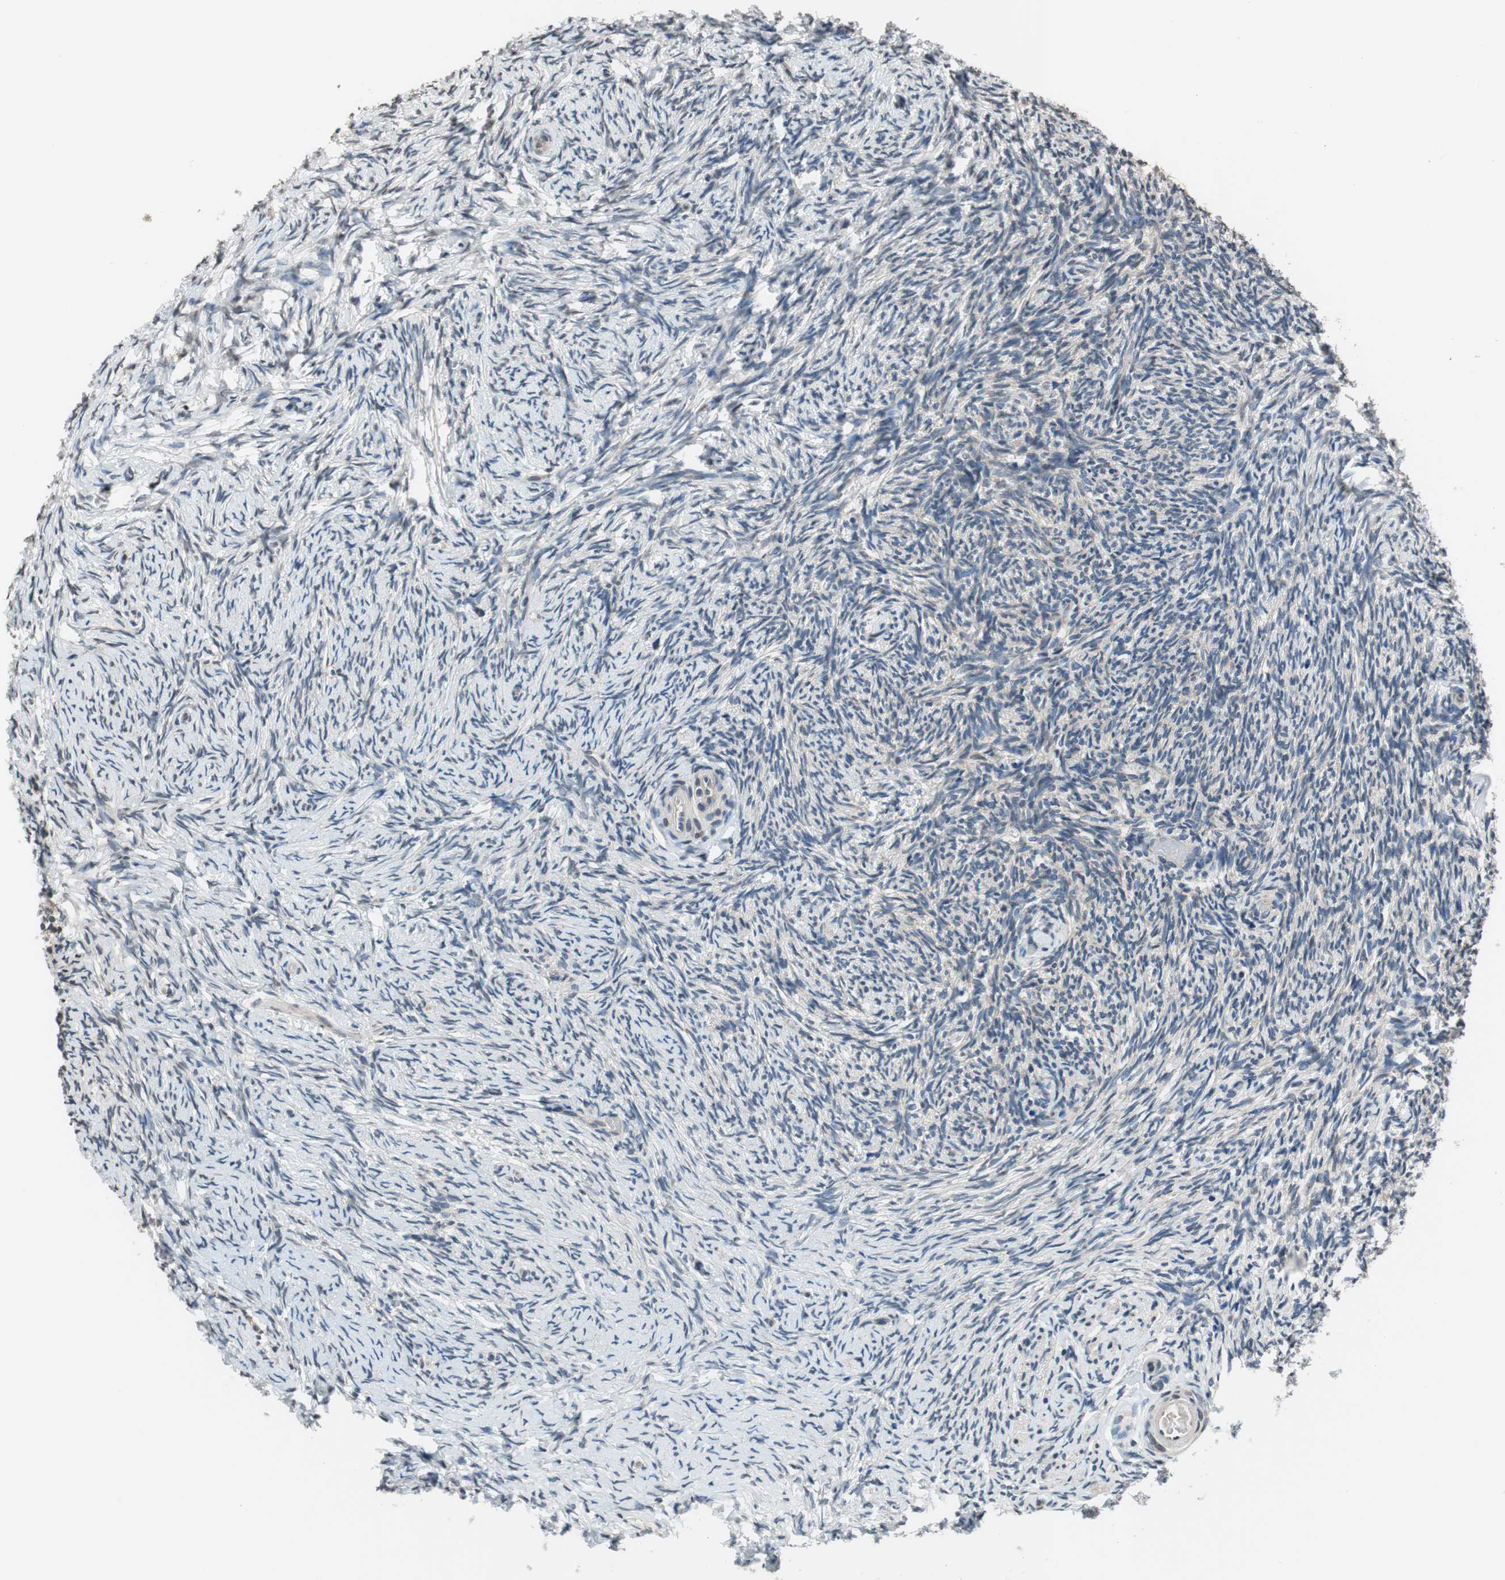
{"staining": {"intensity": "negative", "quantity": "none", "location": "none"}, "tissue": "ovary", "cell_type": "Ovarian stroma cells", "image_type": "normal", "snomed": [{"axis": "morphology", "description": "Normal tissue, NOS"}, {"axis": "topography", "description": "Ovary"}], "caption": "This is an IHC image of benign human ovary. There is no expression in ovarian stroma cells.", "gene": "GCLC", "patient": {"sex": "female", "age": 60}}